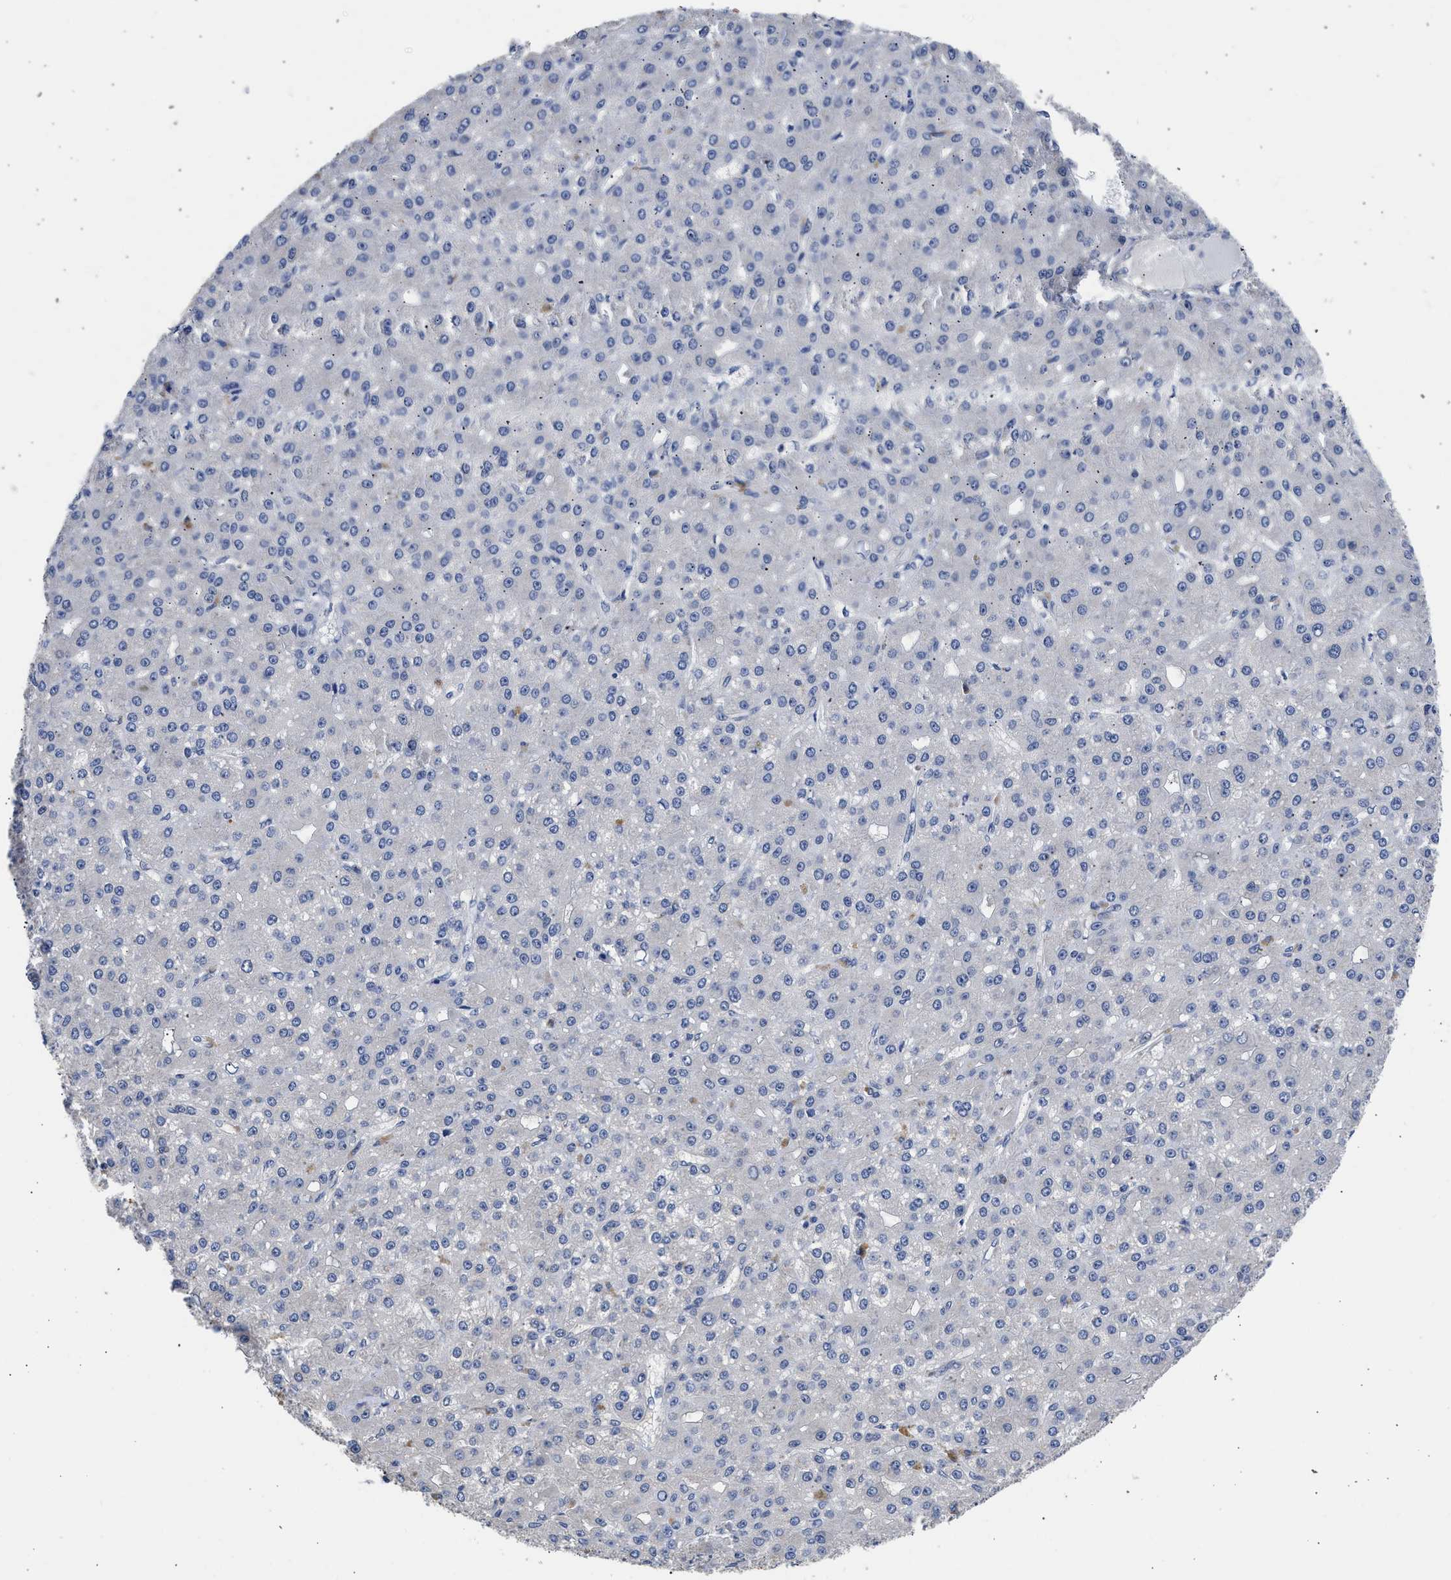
{"staining": {"intensity": "negative", "quantity": "none", "location": "none"}, "tissue": "liver cancer", "cell_type": "Tumor cells", "image_type": "cancer", "snomed": [{"axis": "morphology", "description": "Carcinoma, Hepatocellular, NOS"}, {"axis": "topography", "description": "Liver"}], "caption": "IHC histopathology image of human liver hepatocellular carcinoma stained for a protein (brown), which shows no expression in tumor cells. (Immunohistochemistry, brightfield microscopy, high magnification).", "gene": "XPO5", "patient": {"sex": "male", "age": 67}}